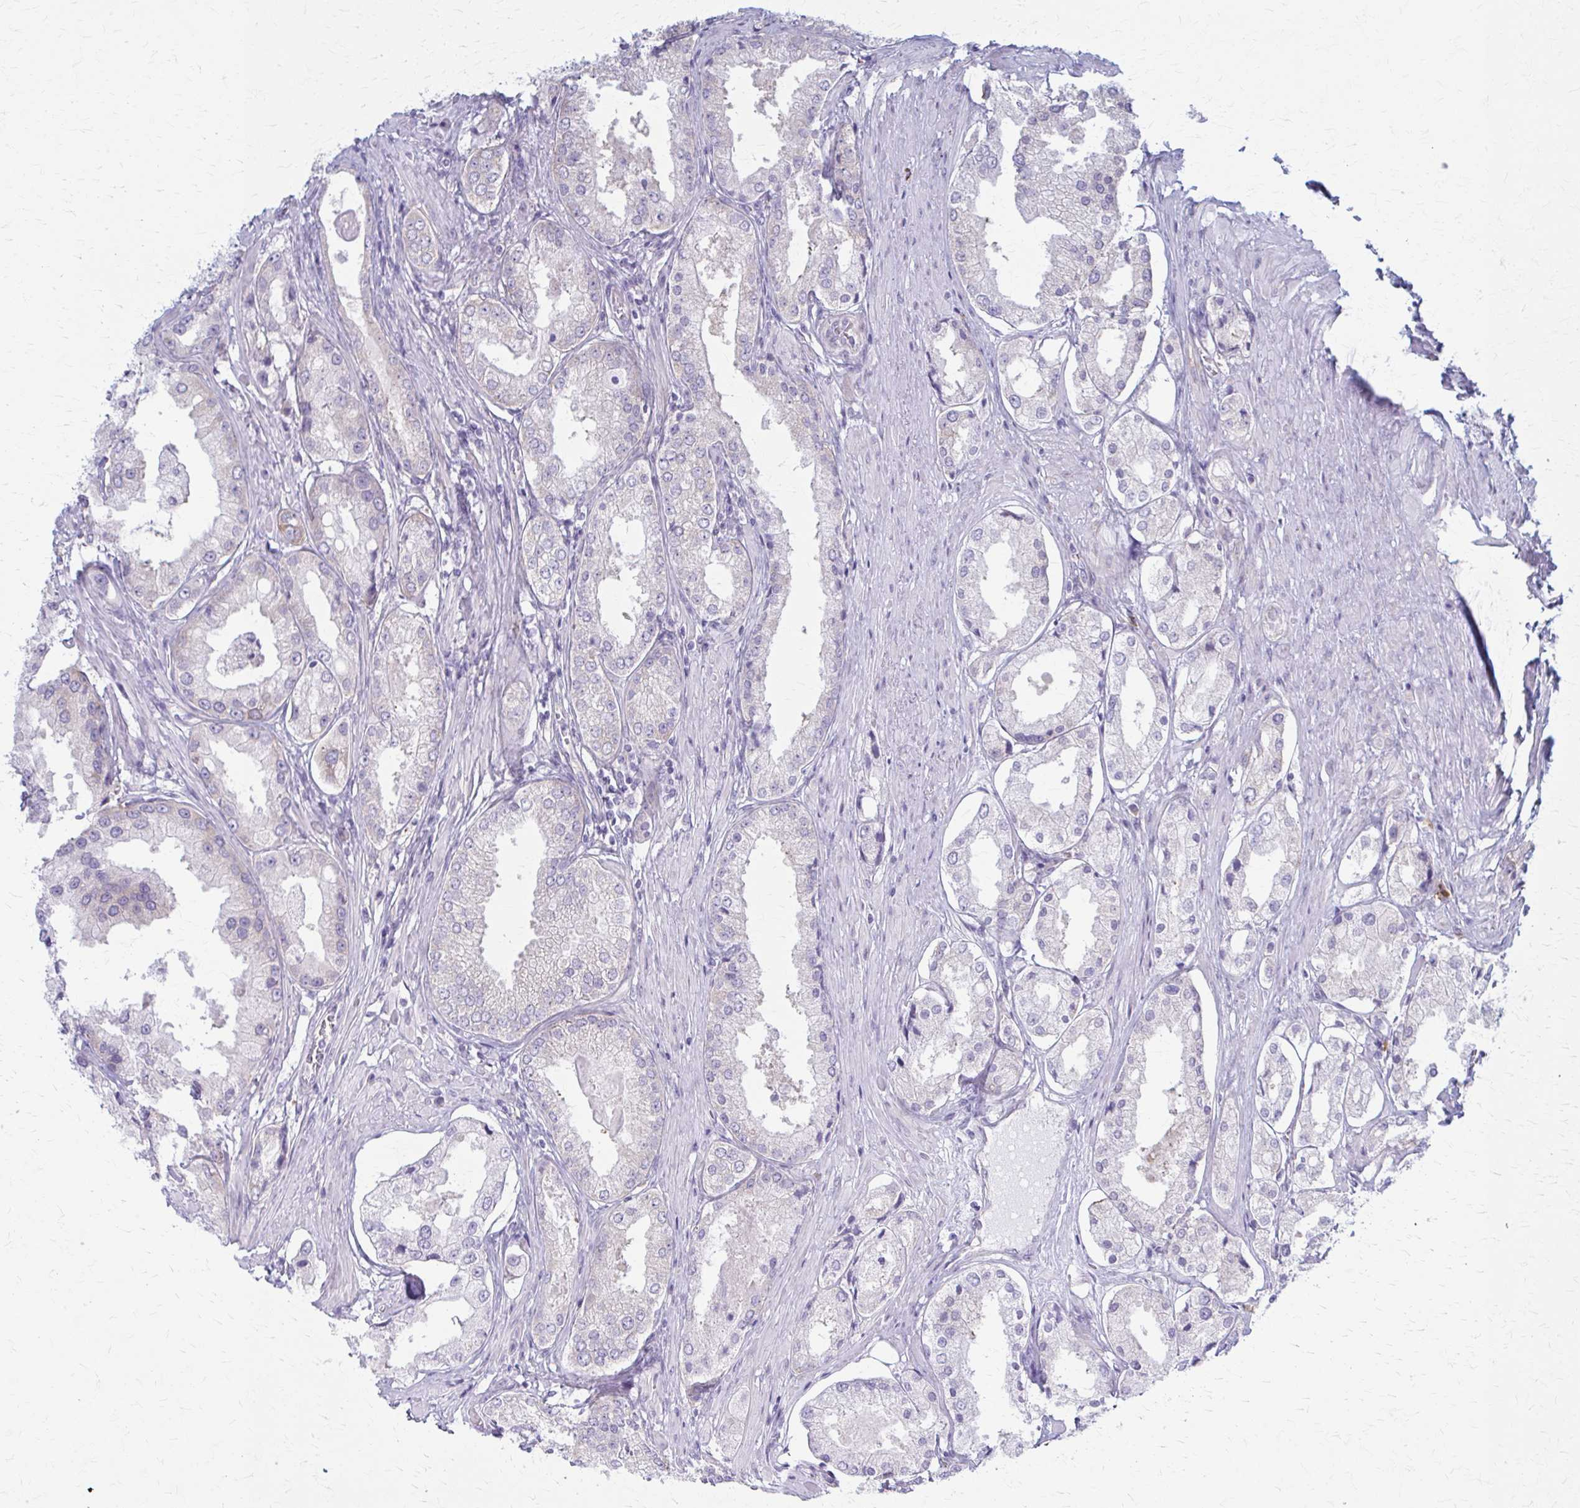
{"staining": {"intensity": "negative", "quantity": "none", "location": "none"}, "tissue": "prostate cancer", "cell_type": "Tumor cells", "image_type": "cancer", "snomed": [{"axis": "morphology", "description": "Adenocarcinoma, Low grade"}, {"axis": "topography", "description": "Prostate"}], "caption": "DAB immunohistochemical staining of human prostate cancer exhibits no significant expression in tumor cells. Brightfield microscopy of IHC stained with DAB (3,3'-diaminobenzidine) (brown) and hematoxylin (blue), captured at high magnification.", "gene": "PRKRA", "patient": {"sex": "male", "age": 68}}